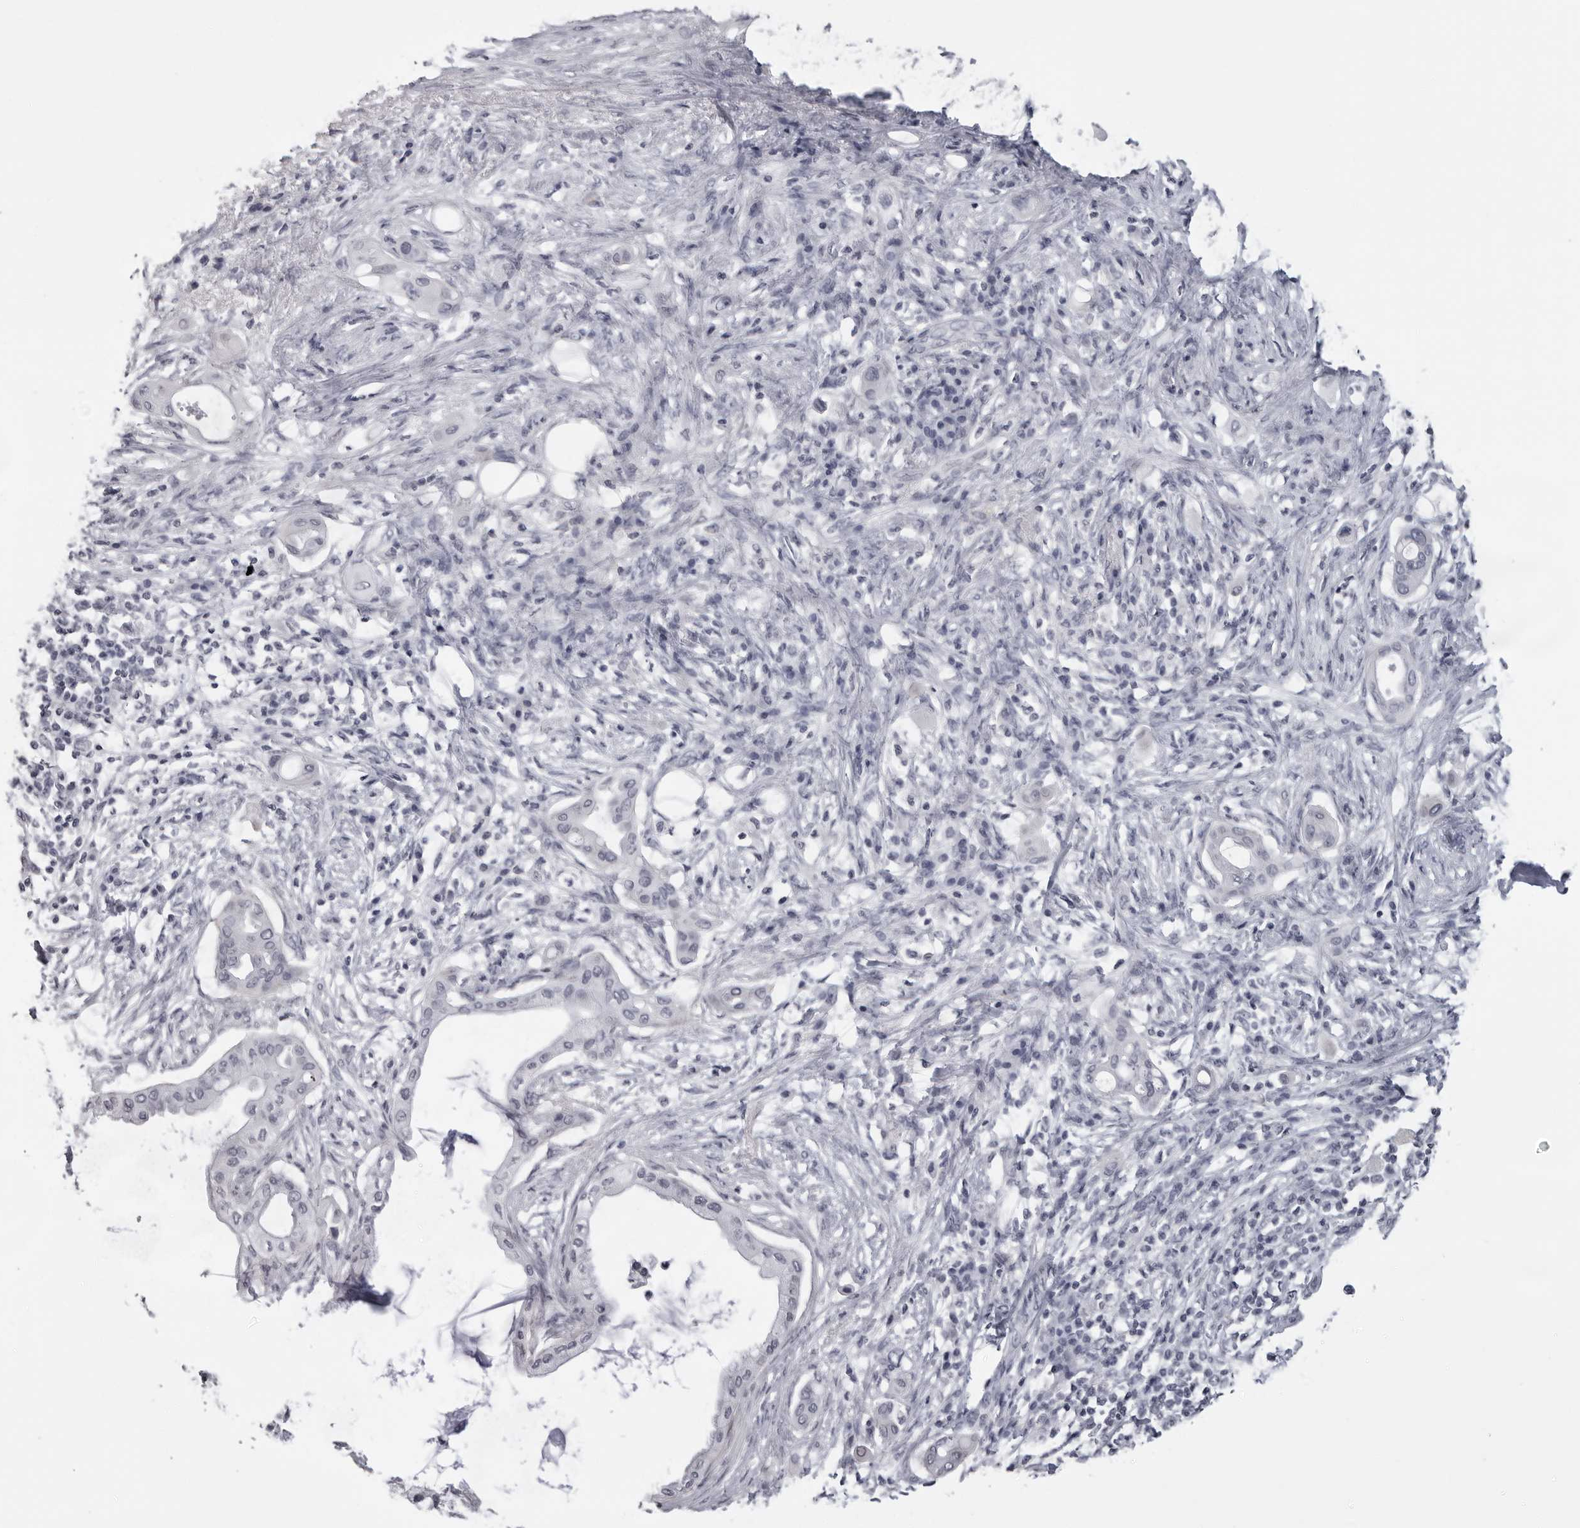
{"staining": {"intensity": "negative", "quantity": "none", "location": "none"}, "tissue": "pancreatic cancer", "cell_type": "Tumor cells", "image_type": "cancer", "snomed": [{"axis": "morphology", "description": "Adenocarcinoma, NOS"}, {"axis": "morphology", "description": "Adenocarcinoma, metastatic, NOS"}, {"axis": "topography", "description": "Lymph node"}, {"axis": "topography", "description": "Pancreas"}, {"axis": "topography", "description": "Duodenum"}], "caption": "Metastatic adenocarcinoma (pancreatic) was stained to show a protein in brown. There is no significant expression in tumor cells. (DAB (3,3'-diaminobenzidine) IHC, high magnification).", "gene": "DNALI1", "patient": {"sex": "female", "age": 64}}